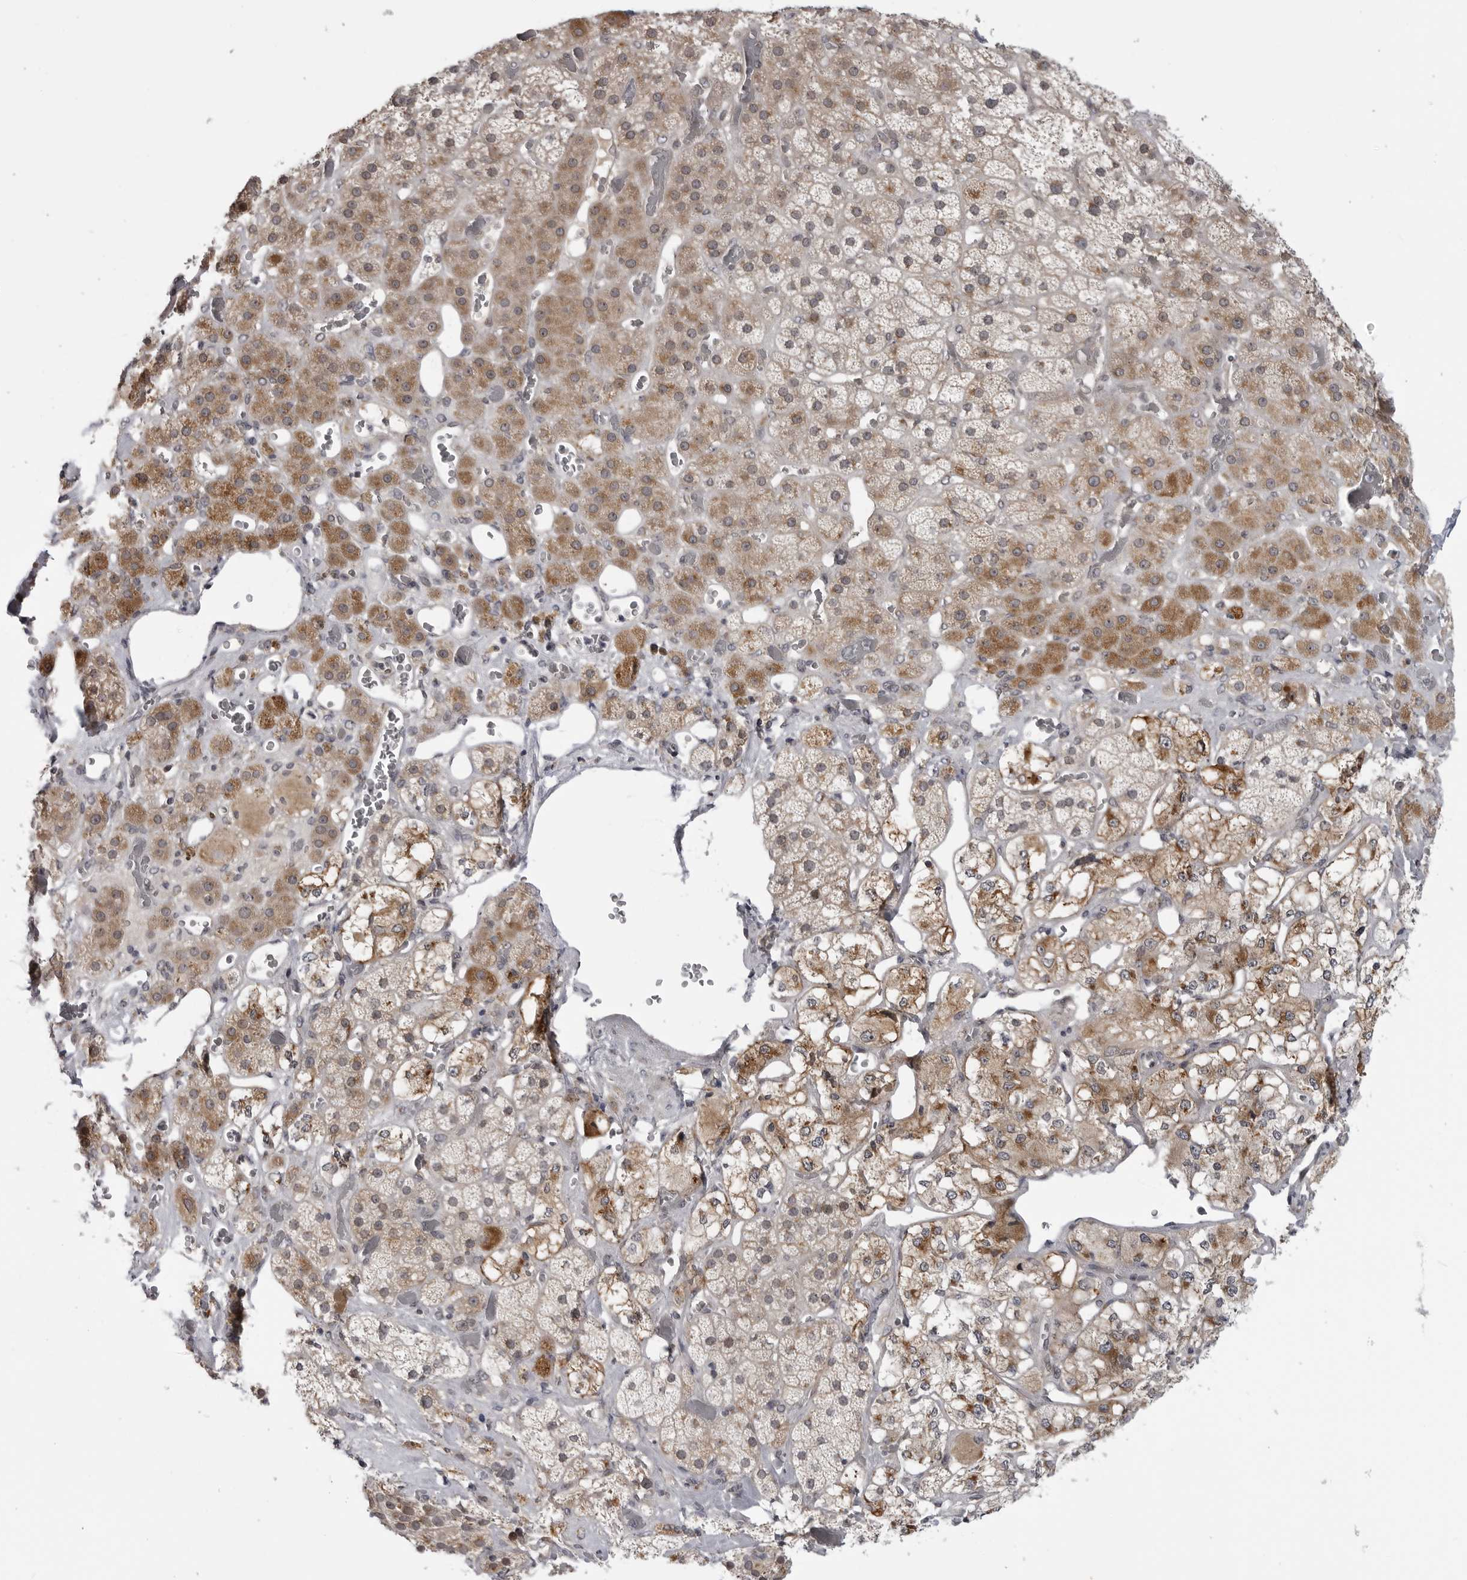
{"staining": {"intensity": "moderate", "quantity": ">75%", "location": "cytoplasmic/membranous,nuclear"}, "tissue": "adrenal gland", "cell_type": "Glandular cells", "image_type": "normal", "snomed": [{"axis": "morphology", "description": "Normal tissue, NOS"}, {"axis": "topography", "description": "Adrenal gland"}], "caption": "Immunohistochemical staining of normal adrenal gland demonstrates moderate cytoplasmic/membranous,nuclear protein positivity in approximately >75% of glandular cells.", "gene": "LRRC45", "patient": {"sex": "male", "age": 57}}